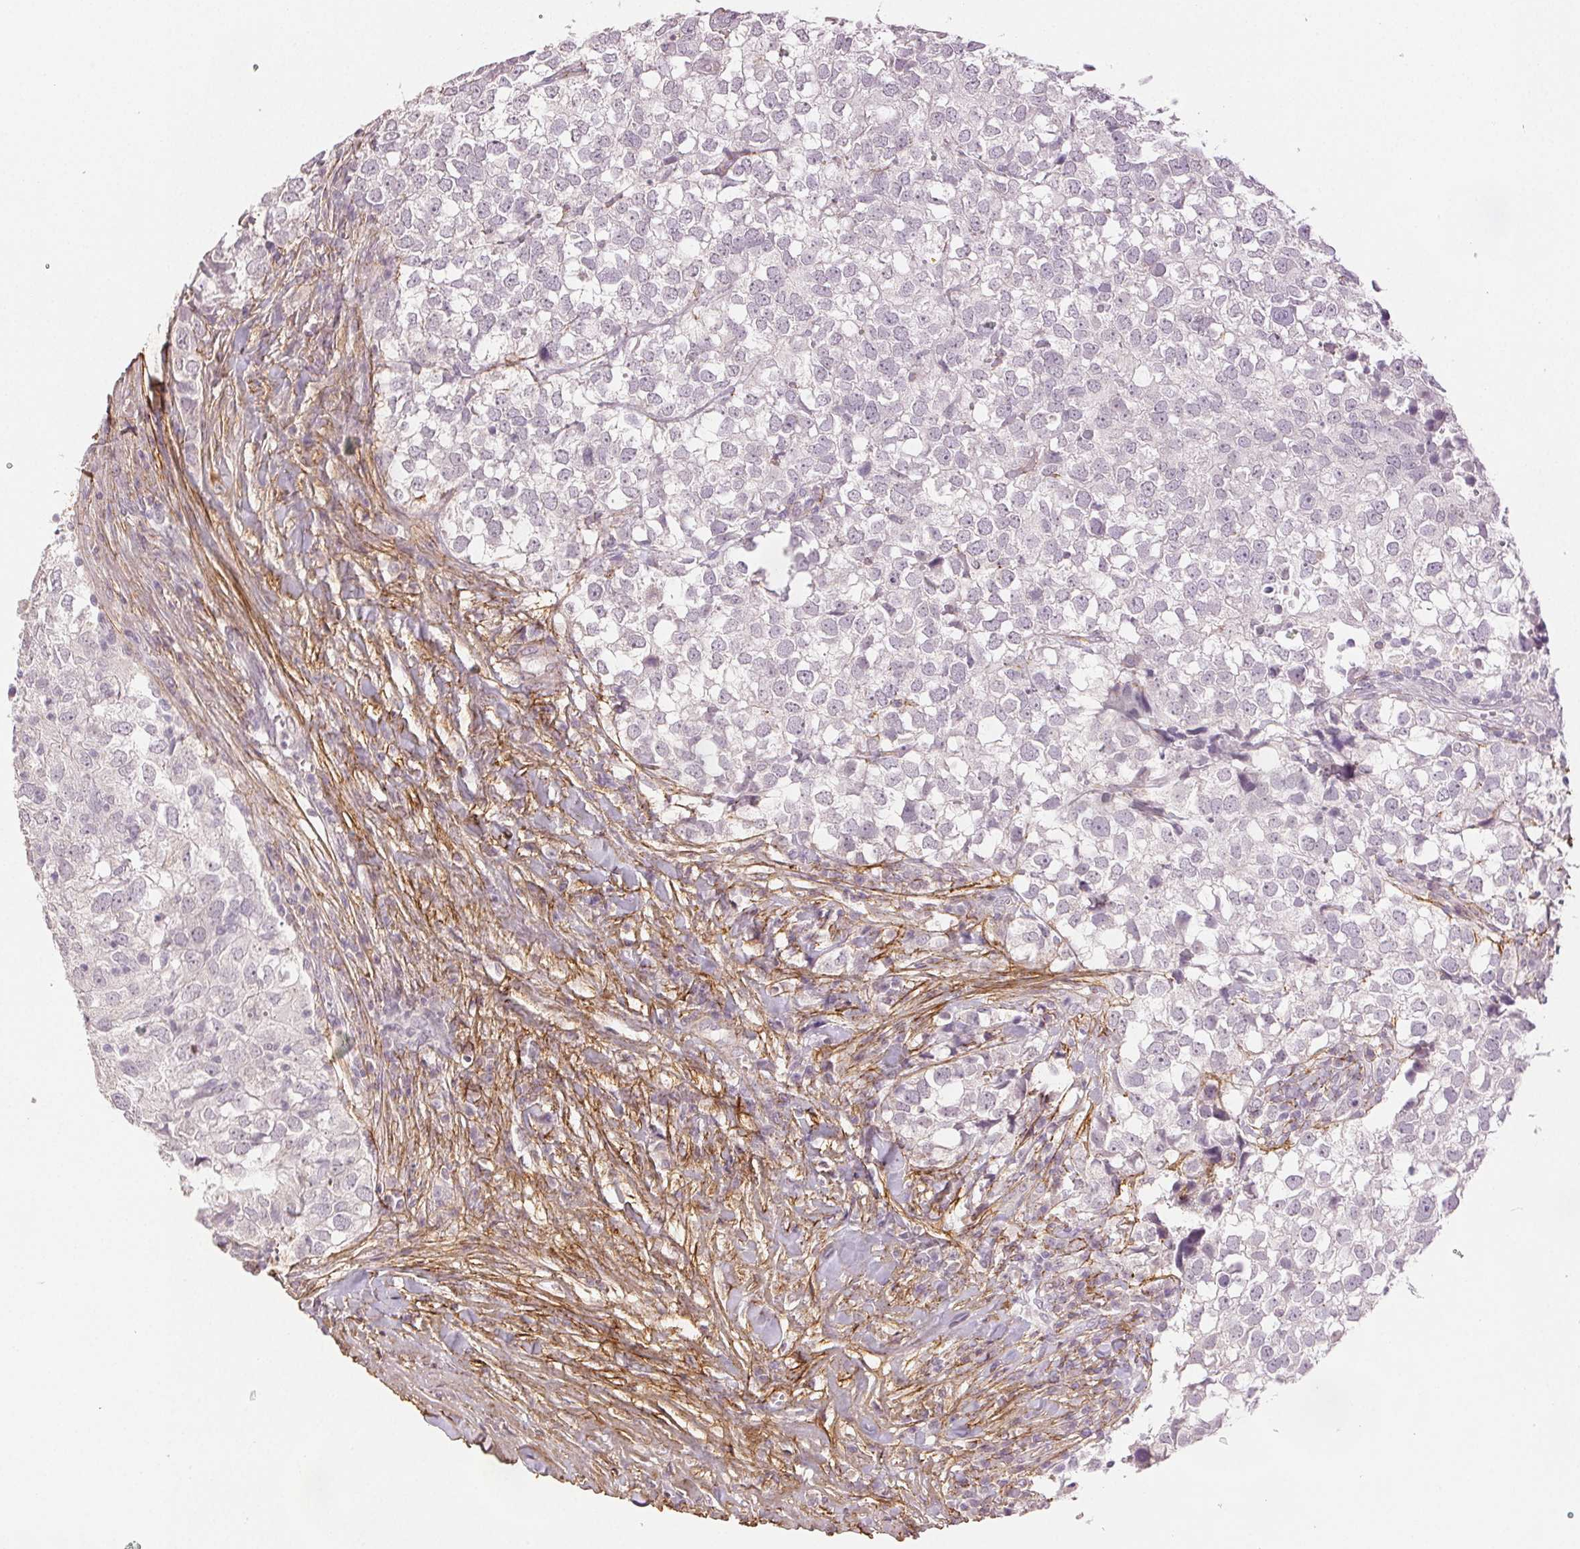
{"staining": {"intensity": "negative", "quantity": "none", "location": "none"}, "tissue": "breast cancer", "cell_type": "Tumor cells", "image_type": "cancer", "snomed": [{"axis": "morphology", "description": "Duct carcinoma"}, {"axis": "topography", "description": "Breast"}], "caption": "Tumor cells show no significant protein positivity in breast cancer (intraductal carcinoma).", "gene": "FBN1", "patient": {"sex": "female", "age": 30}}